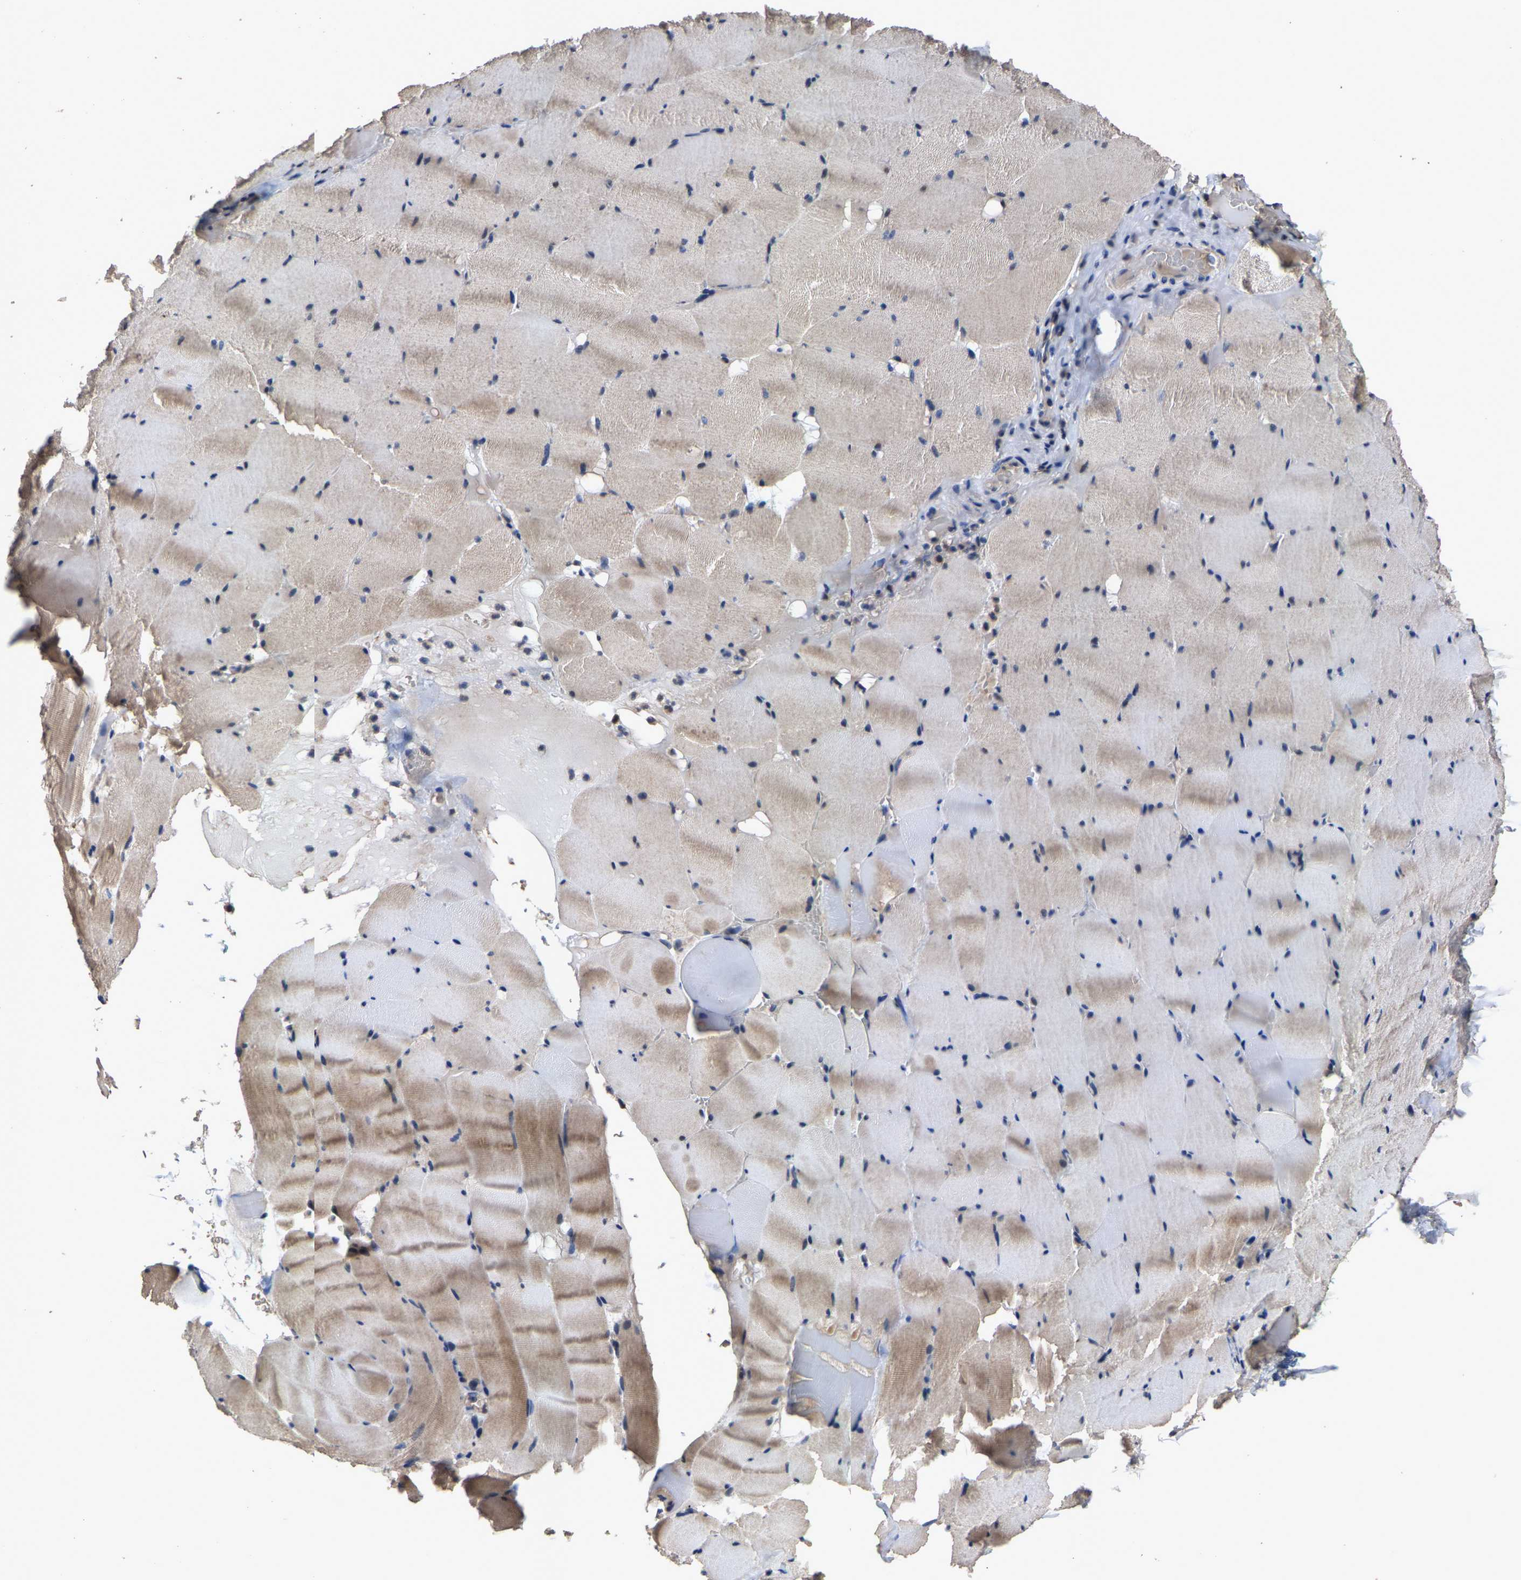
{"staining": {"intensity": "weak", "quantity": ">75%", "location": "cytoplasmic/membranous"}, "tissue": "skeletal muscle", "cell_type": "Myocytes", "image_type": "normal", "snomed": [{"axis": "morphology", "description": "Normal tissue, NOS"}, {"axis": "topography", "description": "Skeletal muscle"}], "caption": "Myocytes reveal weak cytoplasmic/membranous staining in about >75% of cells in benign skeletal muscle. (Stains: DAB (3,3'-diaminobenzidine) in brown, nuclei in blue, Microscopy: brightfield microscopy at high magnification).", "gene": "TDRKH", "patient": {"sex": "male", "age": 62}}